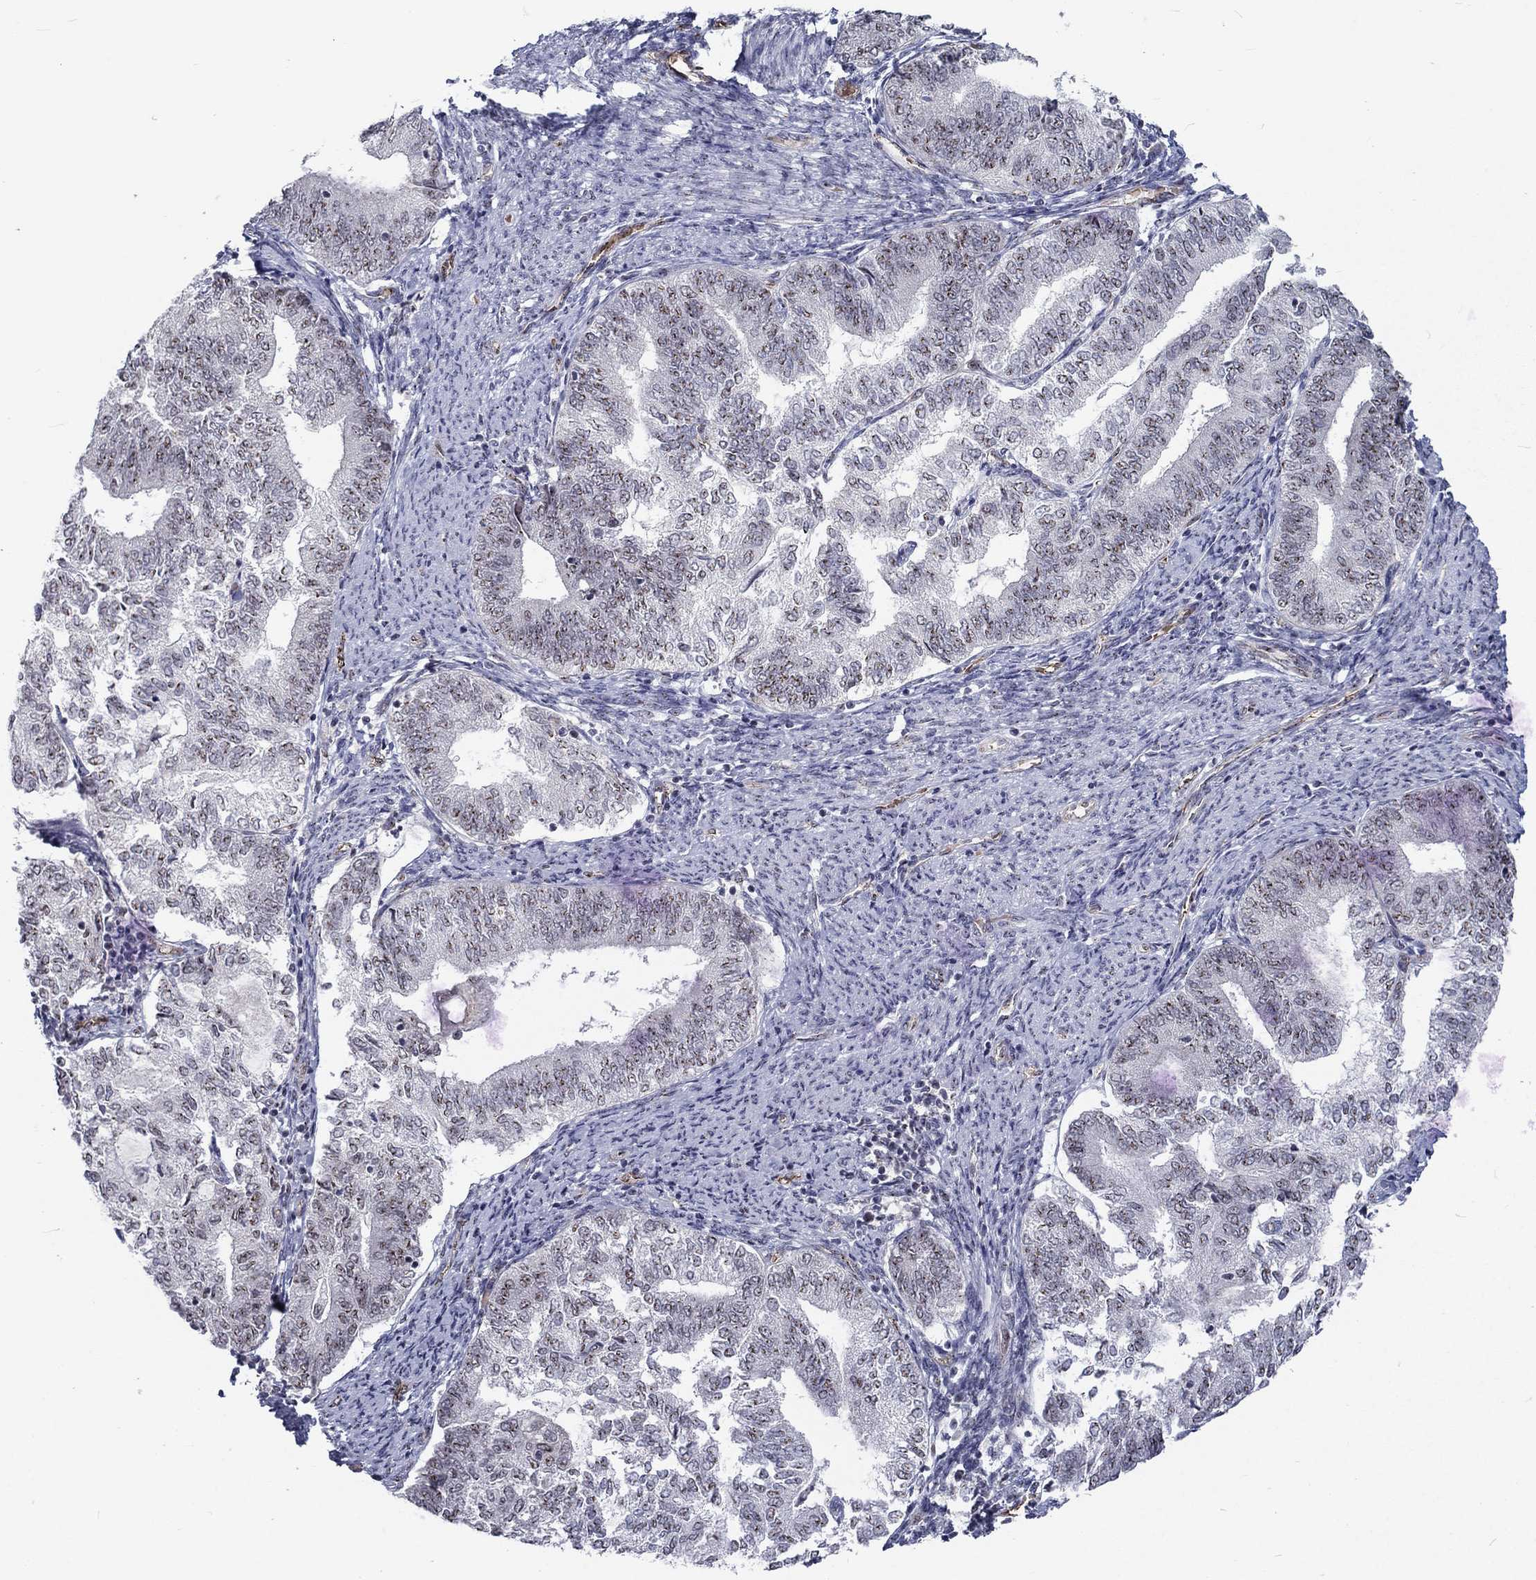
{"staining": {"intensity": "negative", "quantity": "none", "location": "none"}, "tissue": "endometrial cancer", "cell_type": "Tumor cells", "image_type": "cancer", "snomed": [{"axis": "morphology", "description": "Adenocarcinoma, NOS"}, {"axis": "topography", "description": "Endometrium"}], "caption": "Human adenocarcinoma (endometrial) stained for a protein using immunohistochemistry (IHC) shows no positivity in tumor cells.", "gene": "ZBED1", "patient": {"sex": "female", "age": 65}}